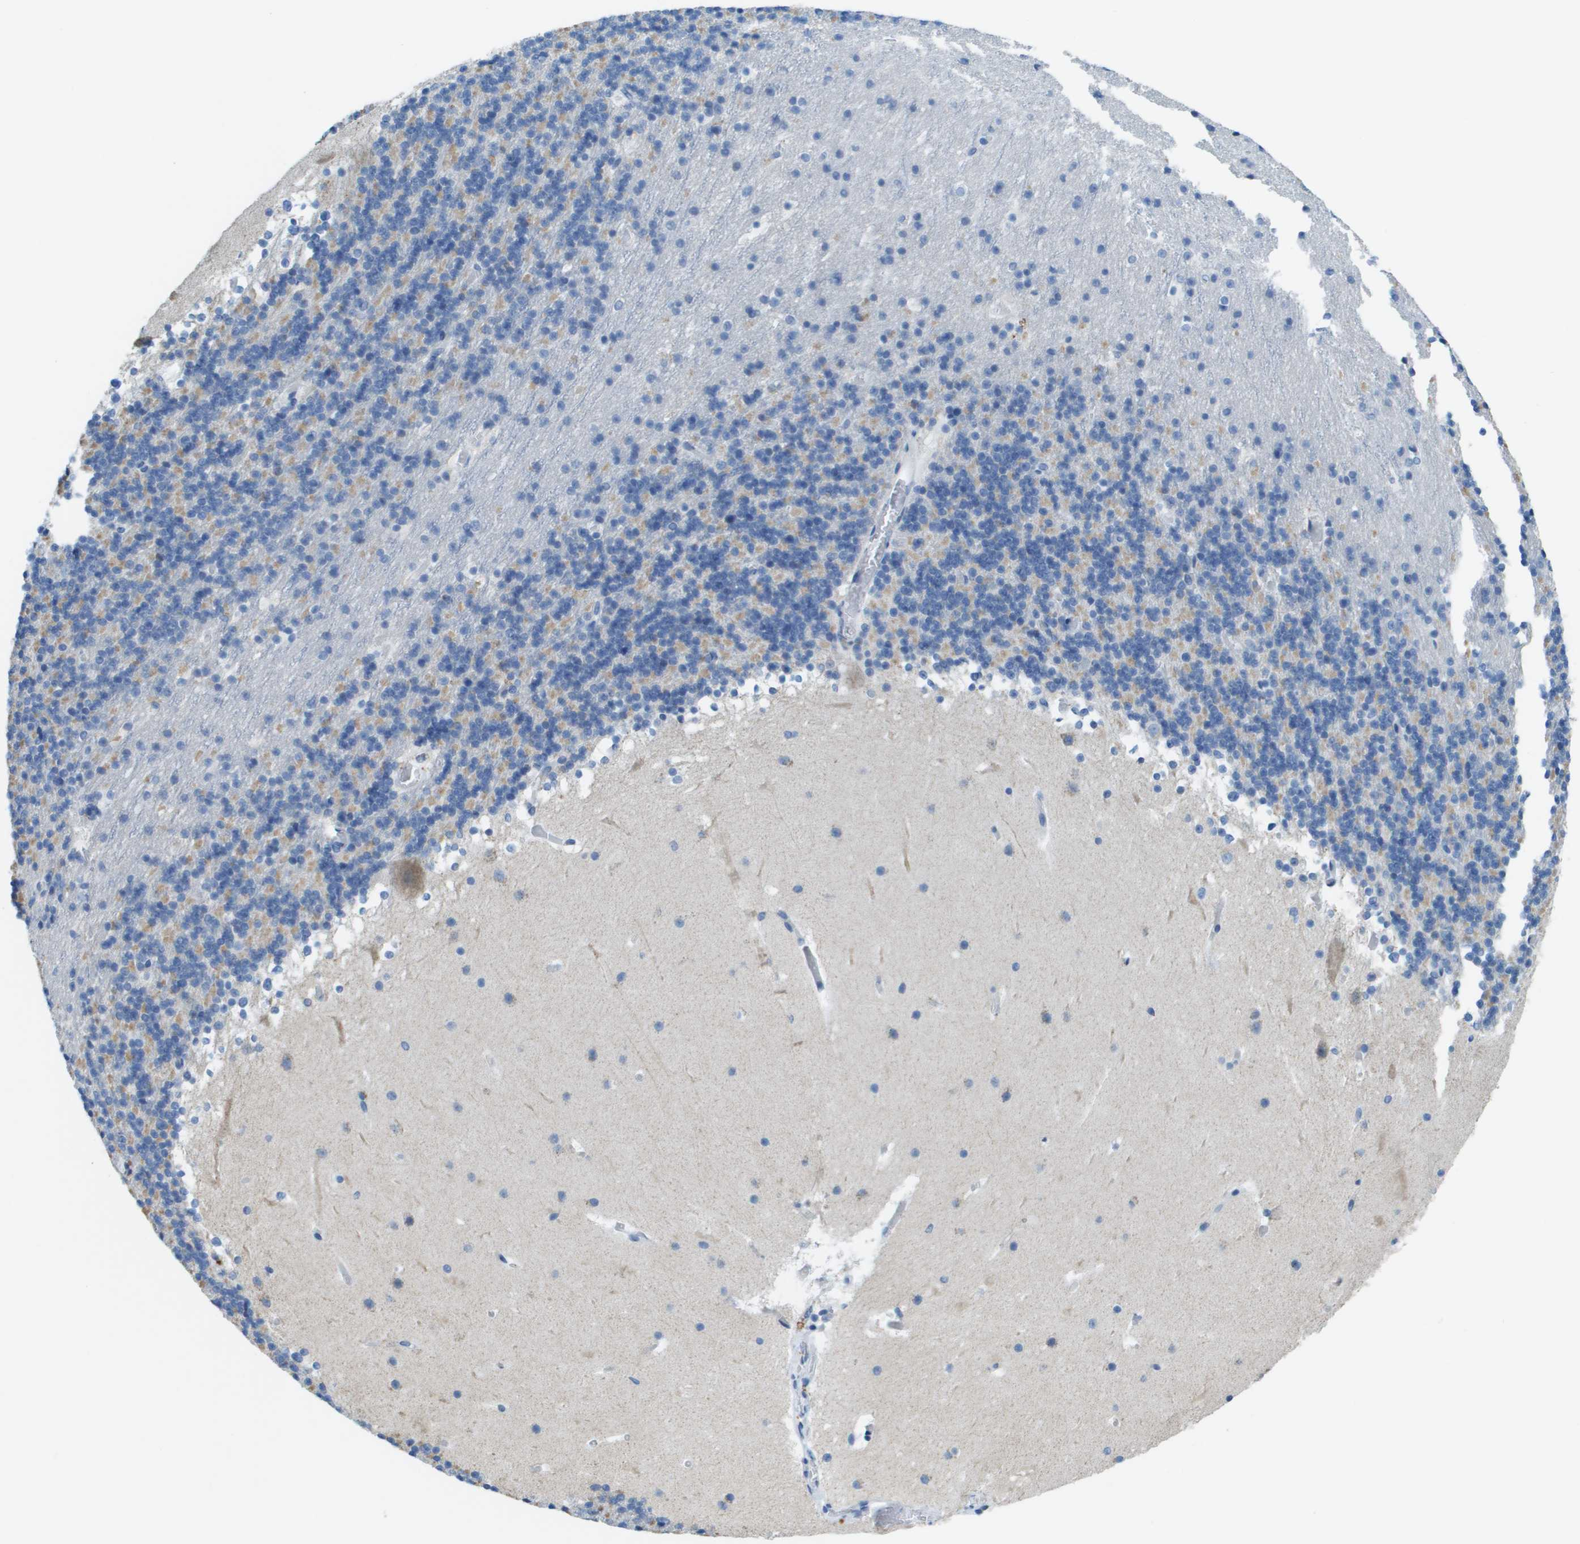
{"staining": {"intensity": "weak", "quantity": "<25%", "location": "cytoplasmic/membranous"}, "tissue": "cerebellum", "cell_type": "Cells in granular layer", "image_type": "normal", "snomed": [{"axis": "morphology", "description": "Normal tissue, NOS"}, {"axis": "topography", "description": "Cerebellum"}], "caption": "Cerebellum stained for a protein using immunohistochemistry (IHC) shows no staining cells in granular layer.", "gene": "SDC1", "patient": {"sex": "male", "age": 45}}